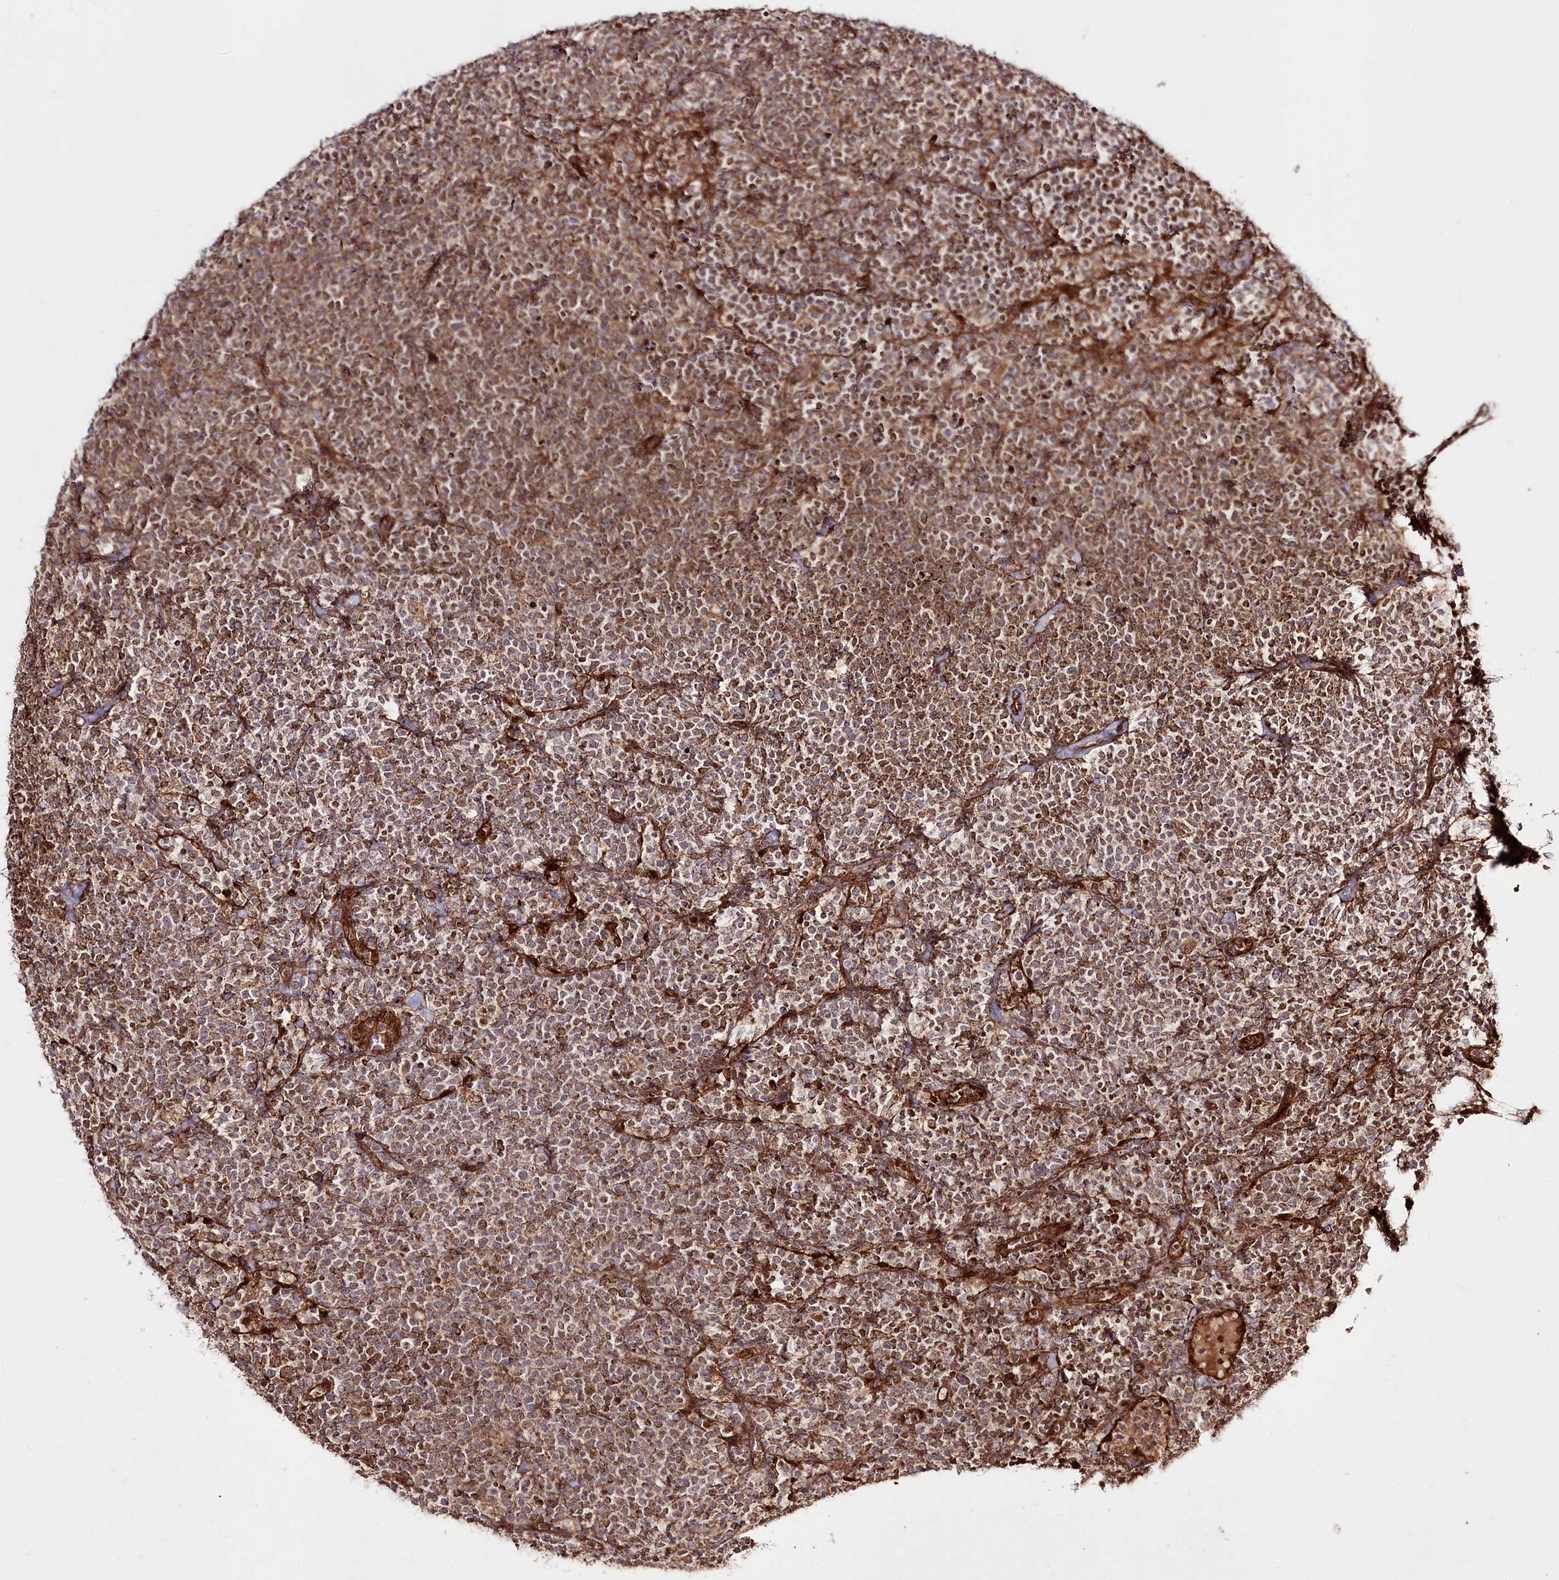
{"staining": {"intensity": "moderate", "quantity": ">75%", "location": "cytoplasmic/membranous"}, "tissue": "lymphoma", "cell_type": "Tumor cells", "image_type": "cancer", "snomed": [{"axis": "morphology", "description": "Malignant lymphoma, non-Hodgkin's type, High grade"}, {"axis": "topography", "description": "Lymph node"}], "caption": "IHC (DAB) staining of lymphoma shows moderate cytoplasmic/membranous protein staining in about >75% of tumor cells. (brown staining indicates protein expression, while blue staining denotes nuclei).", "gene": "REXO2", "patient": {"sex": "male", "age": 61}}